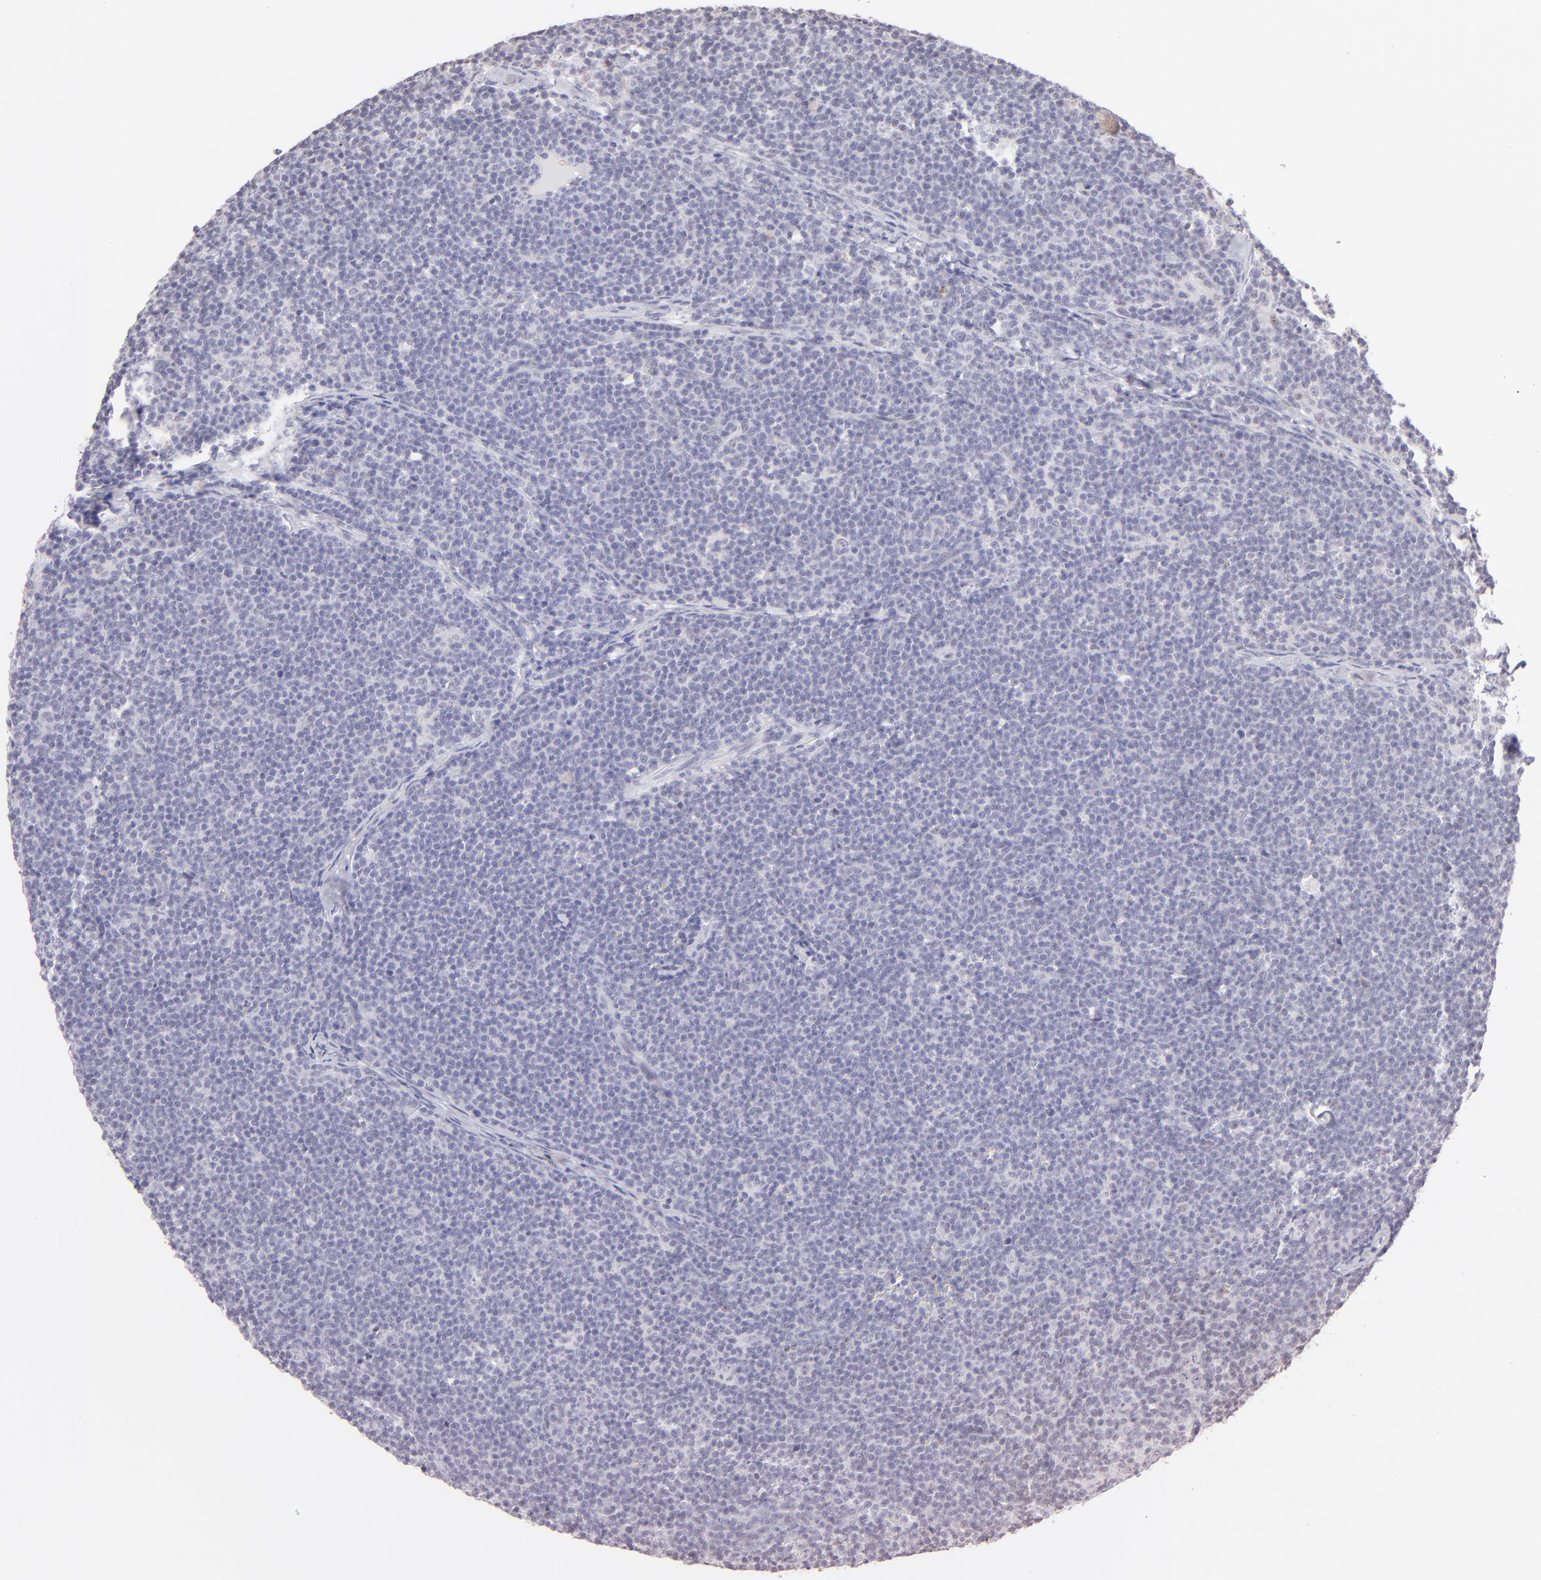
{"staining": {"intensity": "negative", "quantity": "none", "location": "none"}, "tissue": "lymphoma", "cell_type": "Tumor cells", "image_type": "cancer", "snomed": [{"axis": "morphology", "description": "Malignant lymphoma, non-Hodgkin's type, High grade"}, {"axis": "topography", "description": "Lymph node"}], "caption": "A micrograph of lymphoma stained for a protein displays no brown staining in tumor cells. (IHC, brightfield microscopy, high magnification).", "gene": "MAGEA1", "patient": {"sex": "female", "age": 58}}